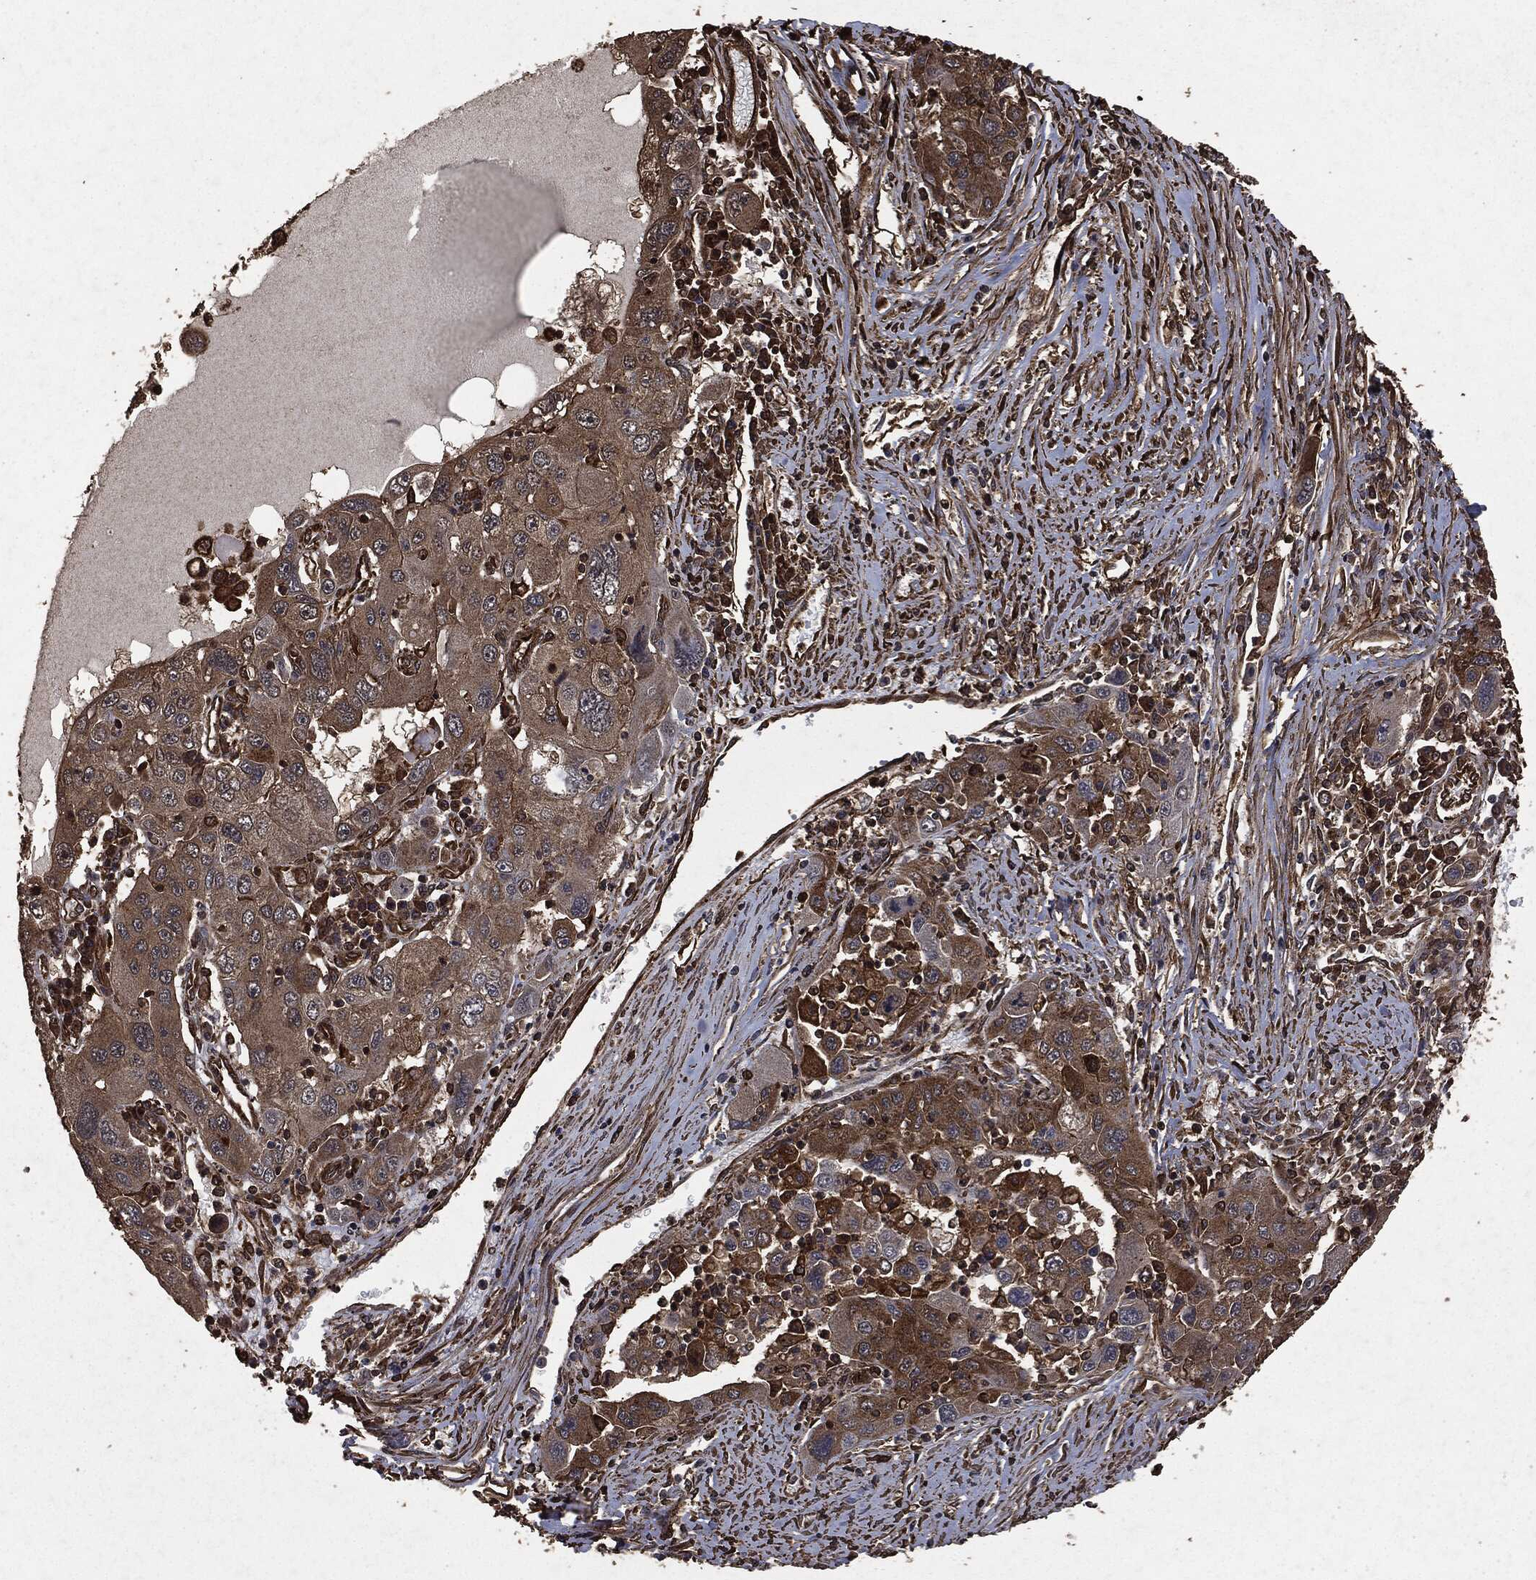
{"staining": {"intensity": "strong", "quantity": "<25%", "location": "cytoplasmic/membranous"}, "tissue": "stomach cancer", "cell_type": "Tumor cells", "image_type": "cancer", "snomed": [{"axis": "morphology", "description": "Adenocarcinoma, NOS"}, {"axis": "topography", "description": "Stomach"}], "caption": "Protein staining of stomach cancer (adenocarcinoma) tissue shows strong cytoplasmic/membranous positivity in about <25% of tumor cells. (DAB IHC with brightfield microscopy, high magnification).", "gene": "HRAS", "patient": {"sex": "male", "age": 56}}